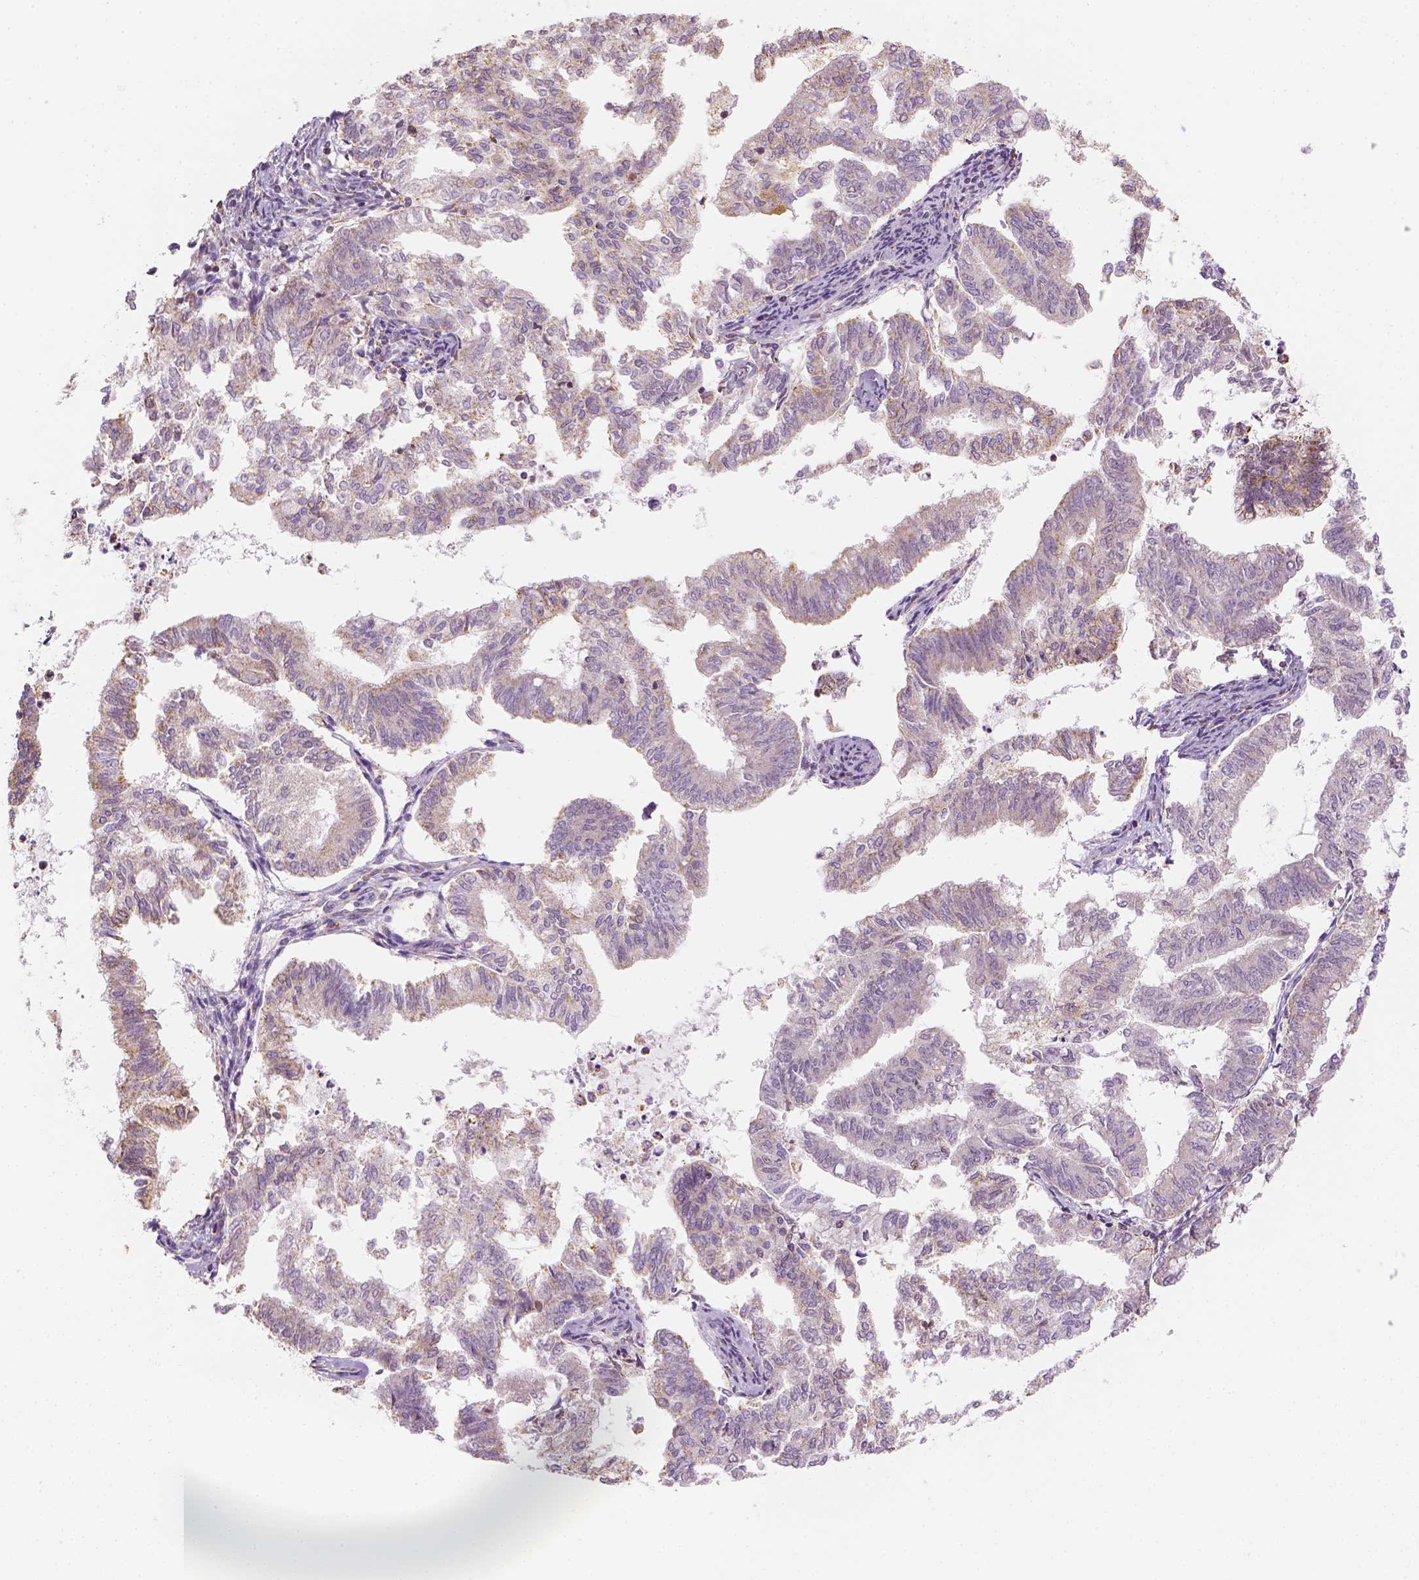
{"staining": {"intensity": "moderate", "quantity": "25%-75%", "location": "cytoplasmic/membranous"}, "tissue": "endometrial cancer", "cell_type": "Tumor cells", "image_type": "cancer", "snomed": [{"axis": "morphology", "description": "Adenocarcinoma, NOS"}, {"axis": "topography", "description": "Endometrium"}], "caption": "Protein staining reveals moderate cytoplasmic/membranous staining in approximately 25%-75% of tumor cells in endometrial cancer (adenocarcinoma).", "gene": "LCA5", "patient": {"sex": "female", "age": 79}}